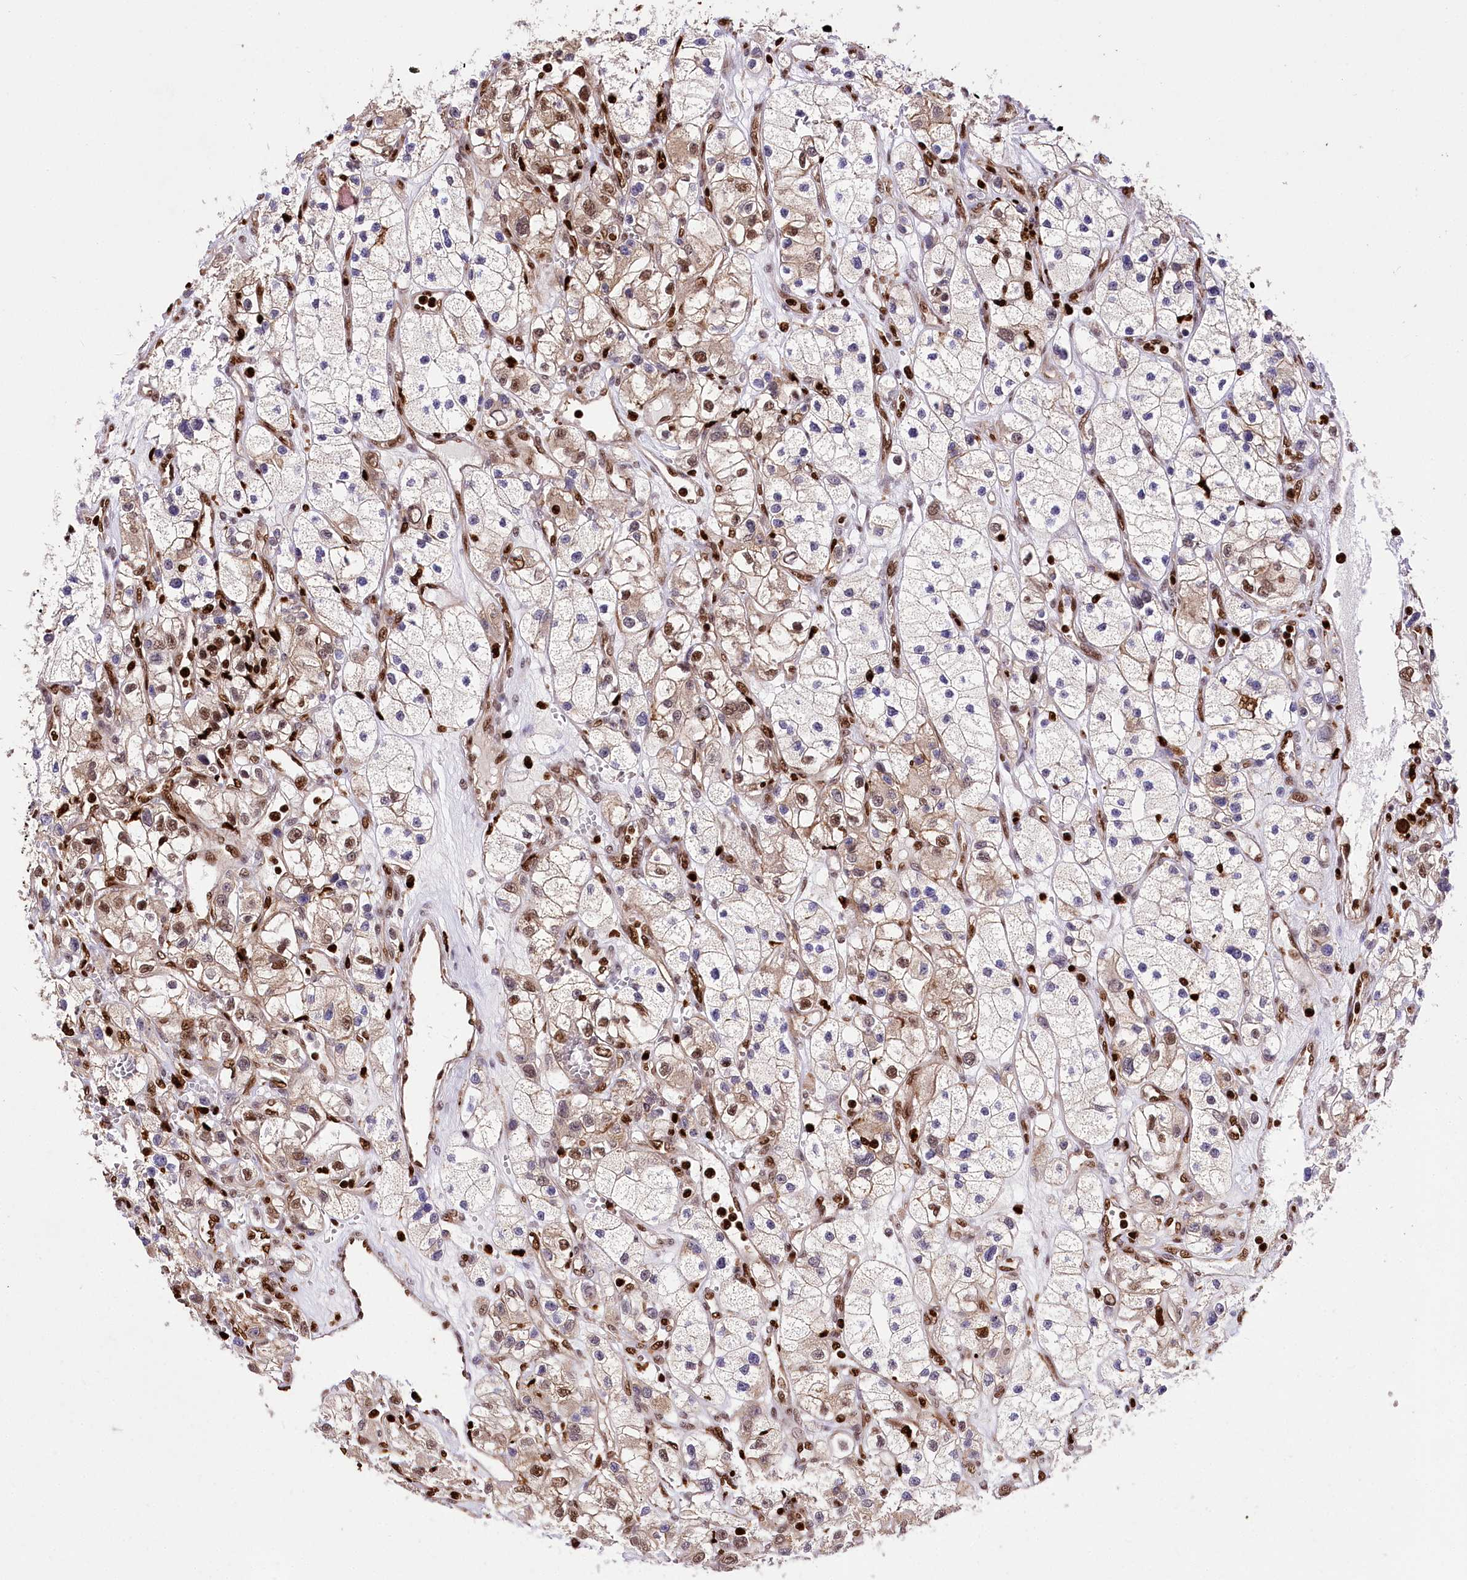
{"staining": {"intensity": "moderate", "quantity": "<25%", "location": "nuclear"}, "tissue": "renal cancer", "cell_type": "Tumor cells", "image_type": "cancer", "snomed": [{"axis": "morphology", "description": "Adenocarcinoma, NOS"}, {"axis": "topography", "description": "Kidney"}], "caption": "Renal cancer (adenocarcinoma) was stained to show a protein in brown. There is low levels of moderate nuclear positivity in approximately <25% of tumor cells.", "gene": "FIGN", "patient": {"sex": "female", "age": 57}}